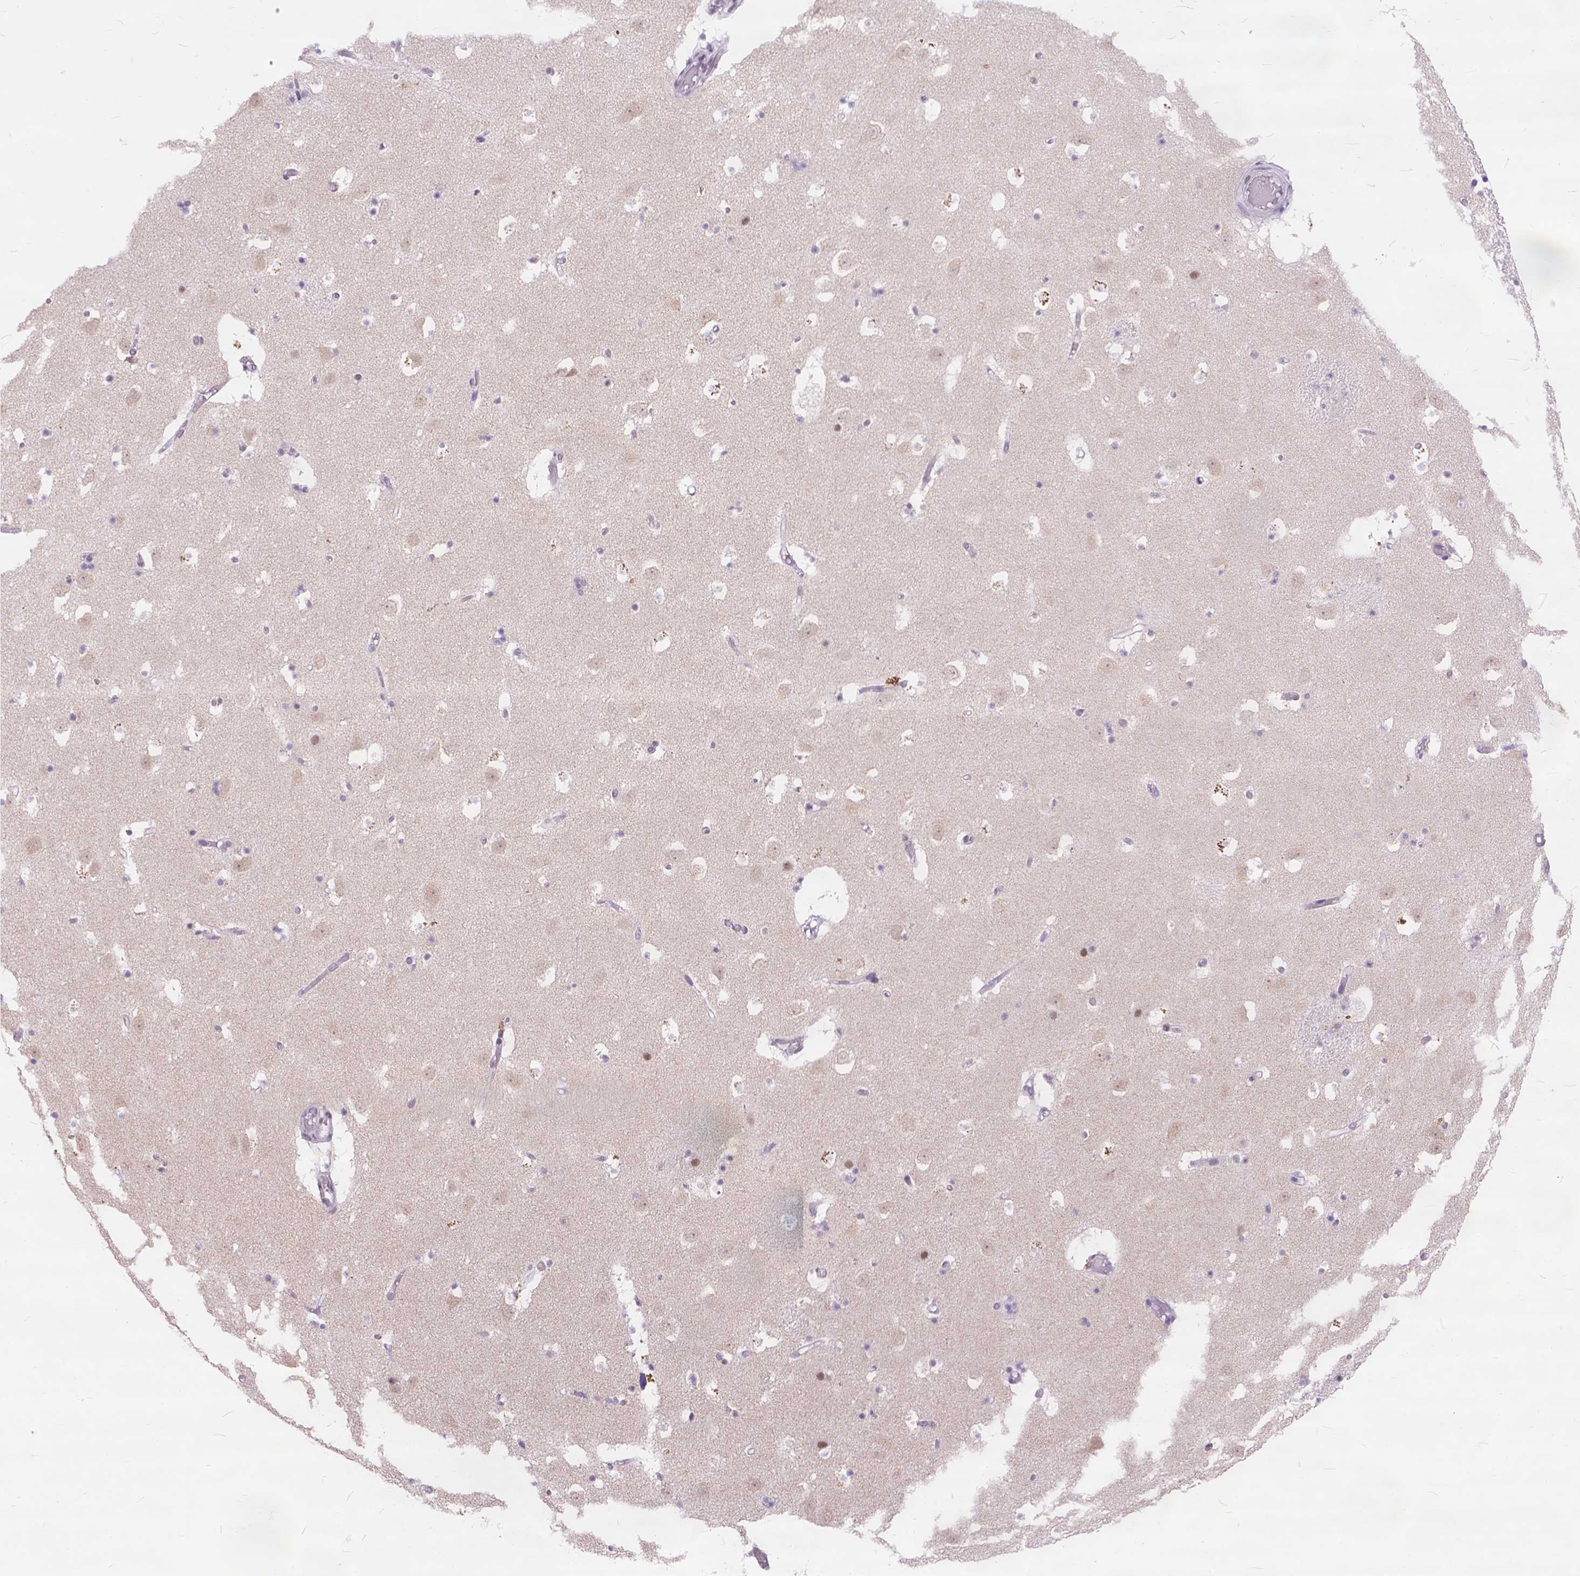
{"staining": {"intensity": "moderate", "quantity": "<25%", "location": "nuclear"}, "tissue": "caudate", "cell_type": "Glial cells", "image_type": "normal", "snomed": [{"axis": "morphology", "description": "Normal tissue, NOS"}, {"axis": "topography", "description": "Lateral ventricle wall"}], "caption": "A brown stain highlights moderate nuclear positivity of a protein in glial cells of unremarkable caudate. (brown staining indicates protein expression, while blue staining denotes nuclei).", "gene": "FAM53A", "patient": {"sex": "female", "age": 42}}